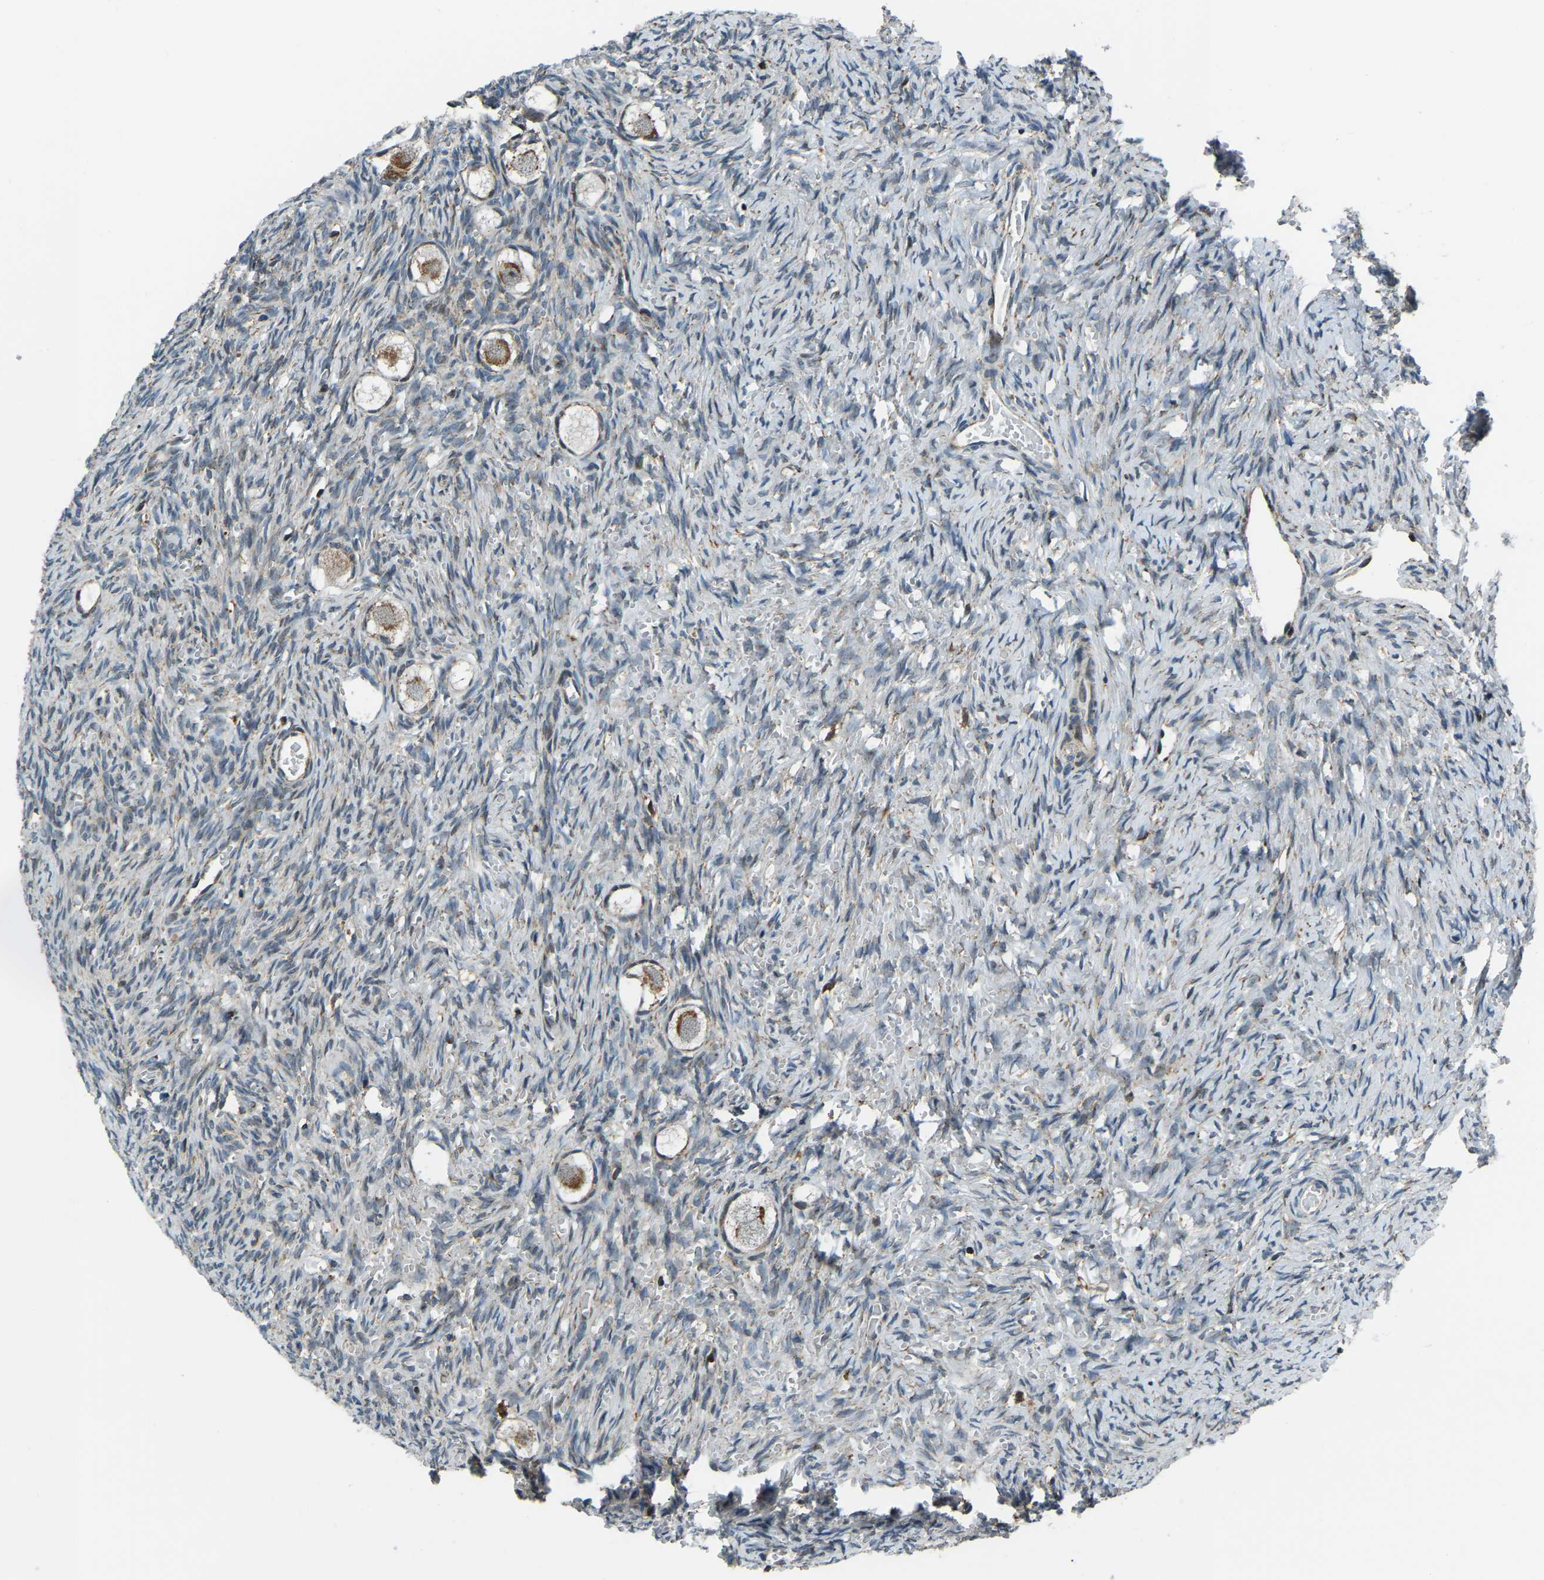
{"staining": {"intensity": "moderate", "quantity": ">75%", "location": "cytoplasmic/membranous"}, "tissue": "ovary", "cell_type": "Follicle cells", "image_type": "normal", "snomed": [{"axis": "morphology", "description": "Normal tissue, NOS"}, {"axis": "topography", "description": "Ovary"}], "caption": "An immunohistochemistry image of benign tissue is shown. Protein staining in brown highlights moderate cytoplasmic/membranous positivity in ovary within follicle cells.", "gene": "RBM33", "patient": {"sex": "female", "age": 27}}